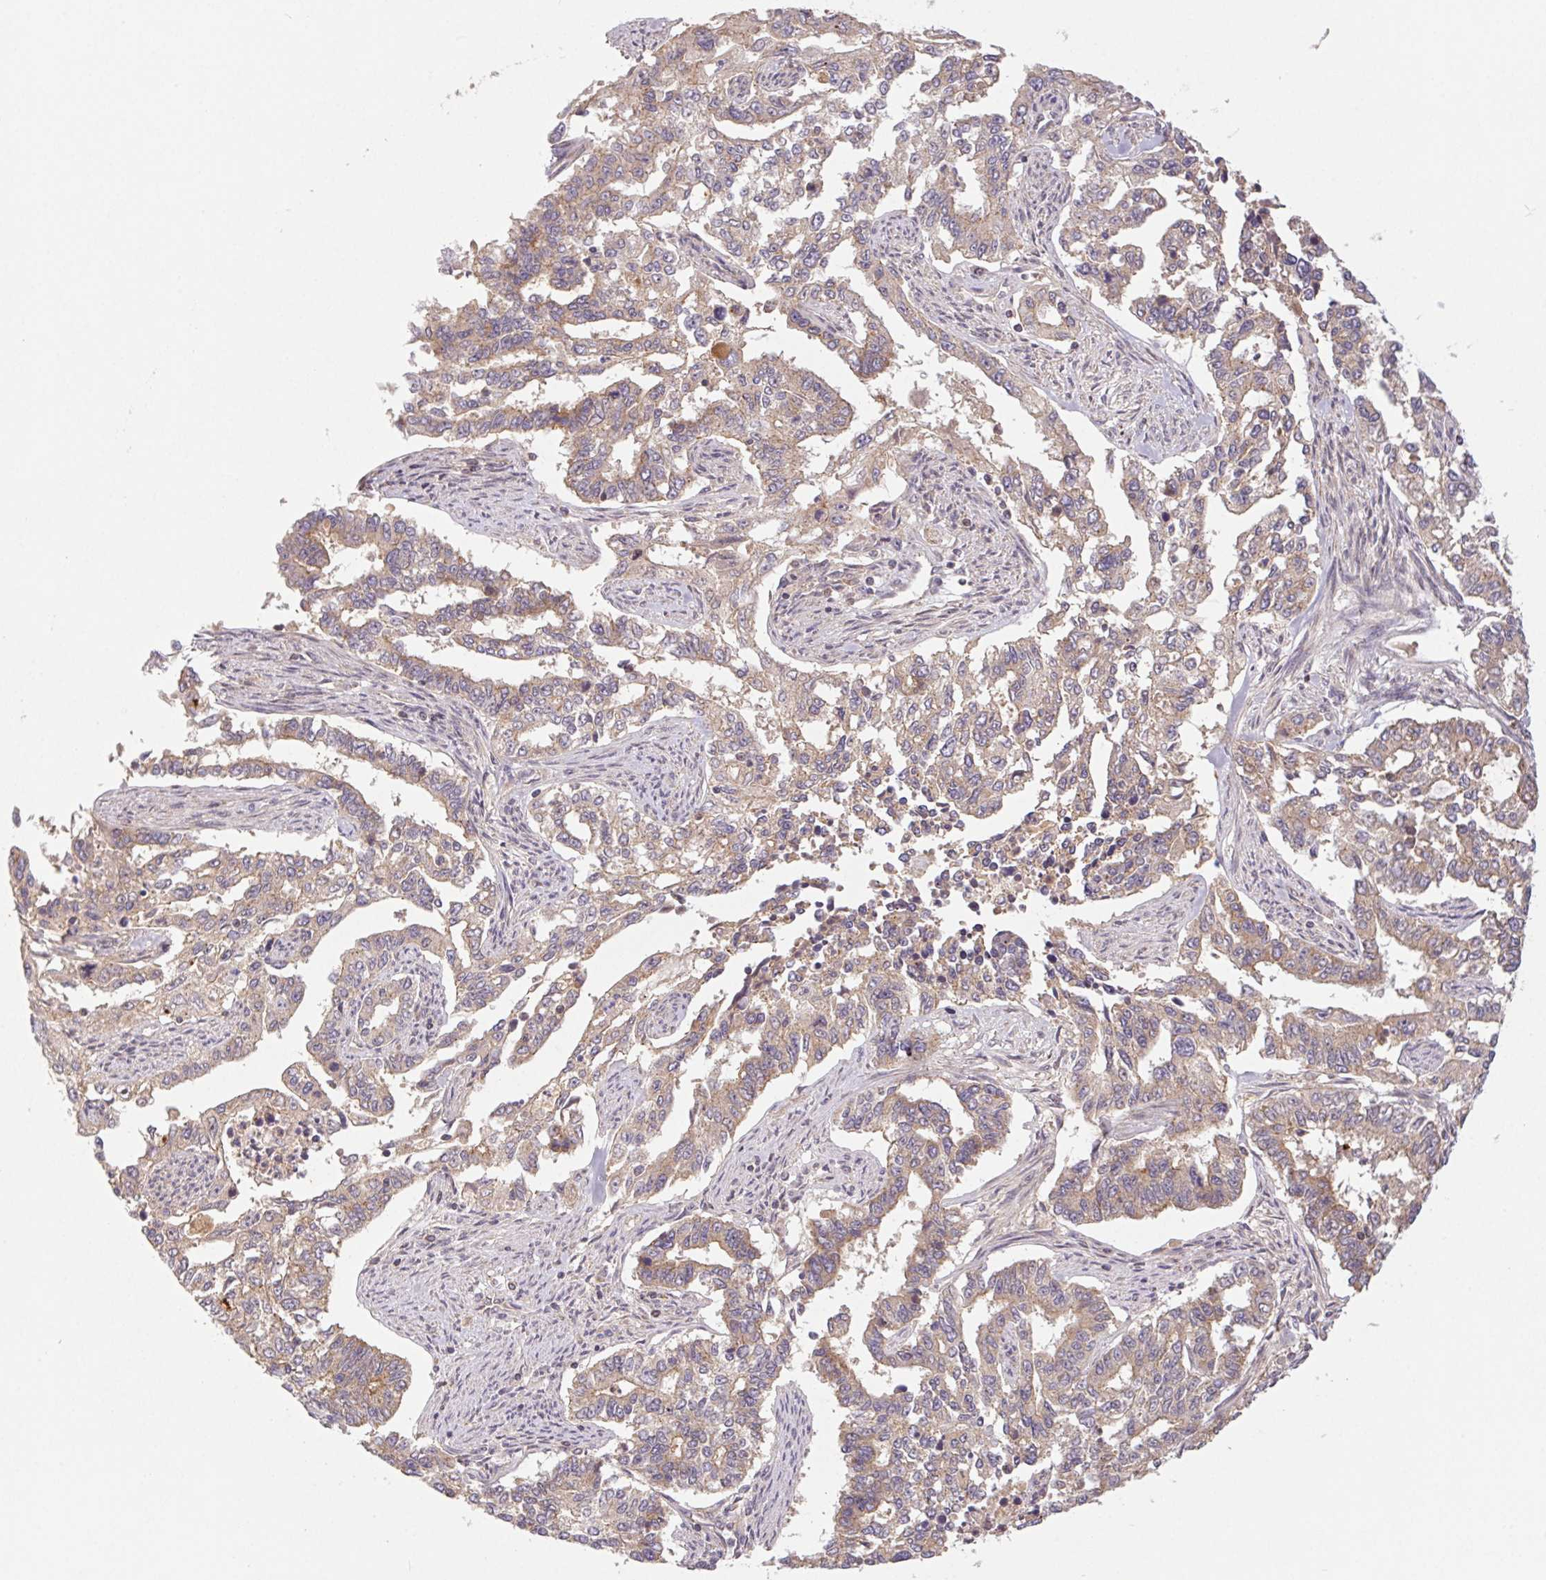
{"staining": {"intensity": "weak", "quantity": "25%-75%", "location": "cytoplasmic/membranous"}, "tissue": "endometrial cancer", "cell_type": "Tumor cells", "image_type": "cancer", "snomed": [{"axis": "morphology", "description": "Adenocarcinoma, NOS"}, {"axis": "topography", "description": "Uterus"}], "caption": "Adenocarcinoma (endometrial) stained with DAB (3,3'-diaminobenzidine) IHC shows low levels of weak cytoplasmic/membranous staining in about 25%-75% of tumor cells. (Brightfield microscopy of DAB IHC at high magnification).", "gene": "MTHFD1", "patient": {"sex": "female", "age": 59}}